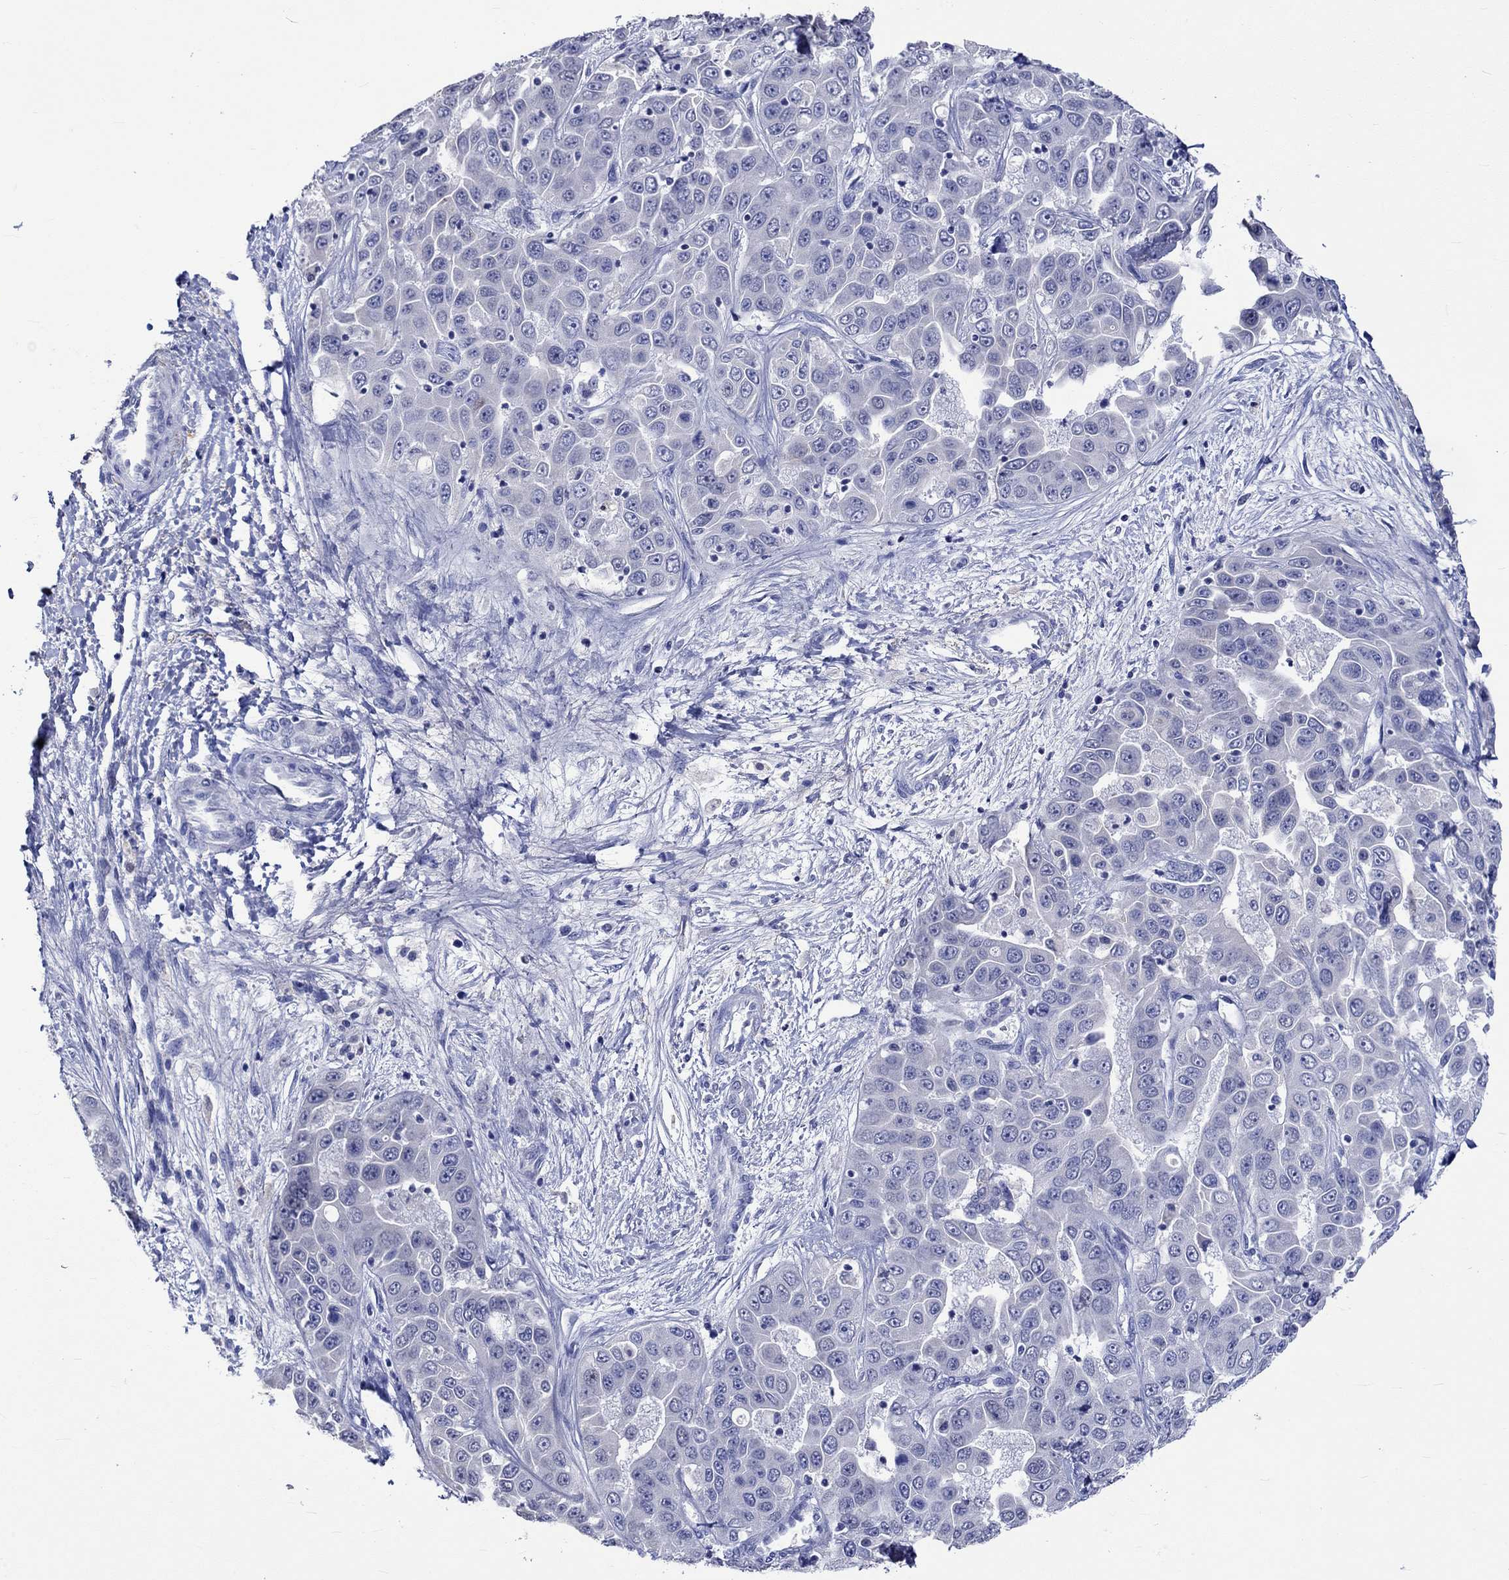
{"staining": {"intensity": "negative", "quantity": "none", "location": "none"}, "tissue": "liver cancer", "cell_type": "Tumor cells", "image_type": "cancer", "snomed": [{"axis": "morphology", "description": "Cholangiocarcinoma"}, {"axis": "topography", "description": "Liver"}], "caption": "Tumor cells are negative for brown protein staining in cholangiocarcinoma (liver). The staining is performed using DAB brown chromogen with nuclei counter-stained in using hematoxylin.", "gene": "KLHL35", "patient": {"sex": "female", "age": 52}}